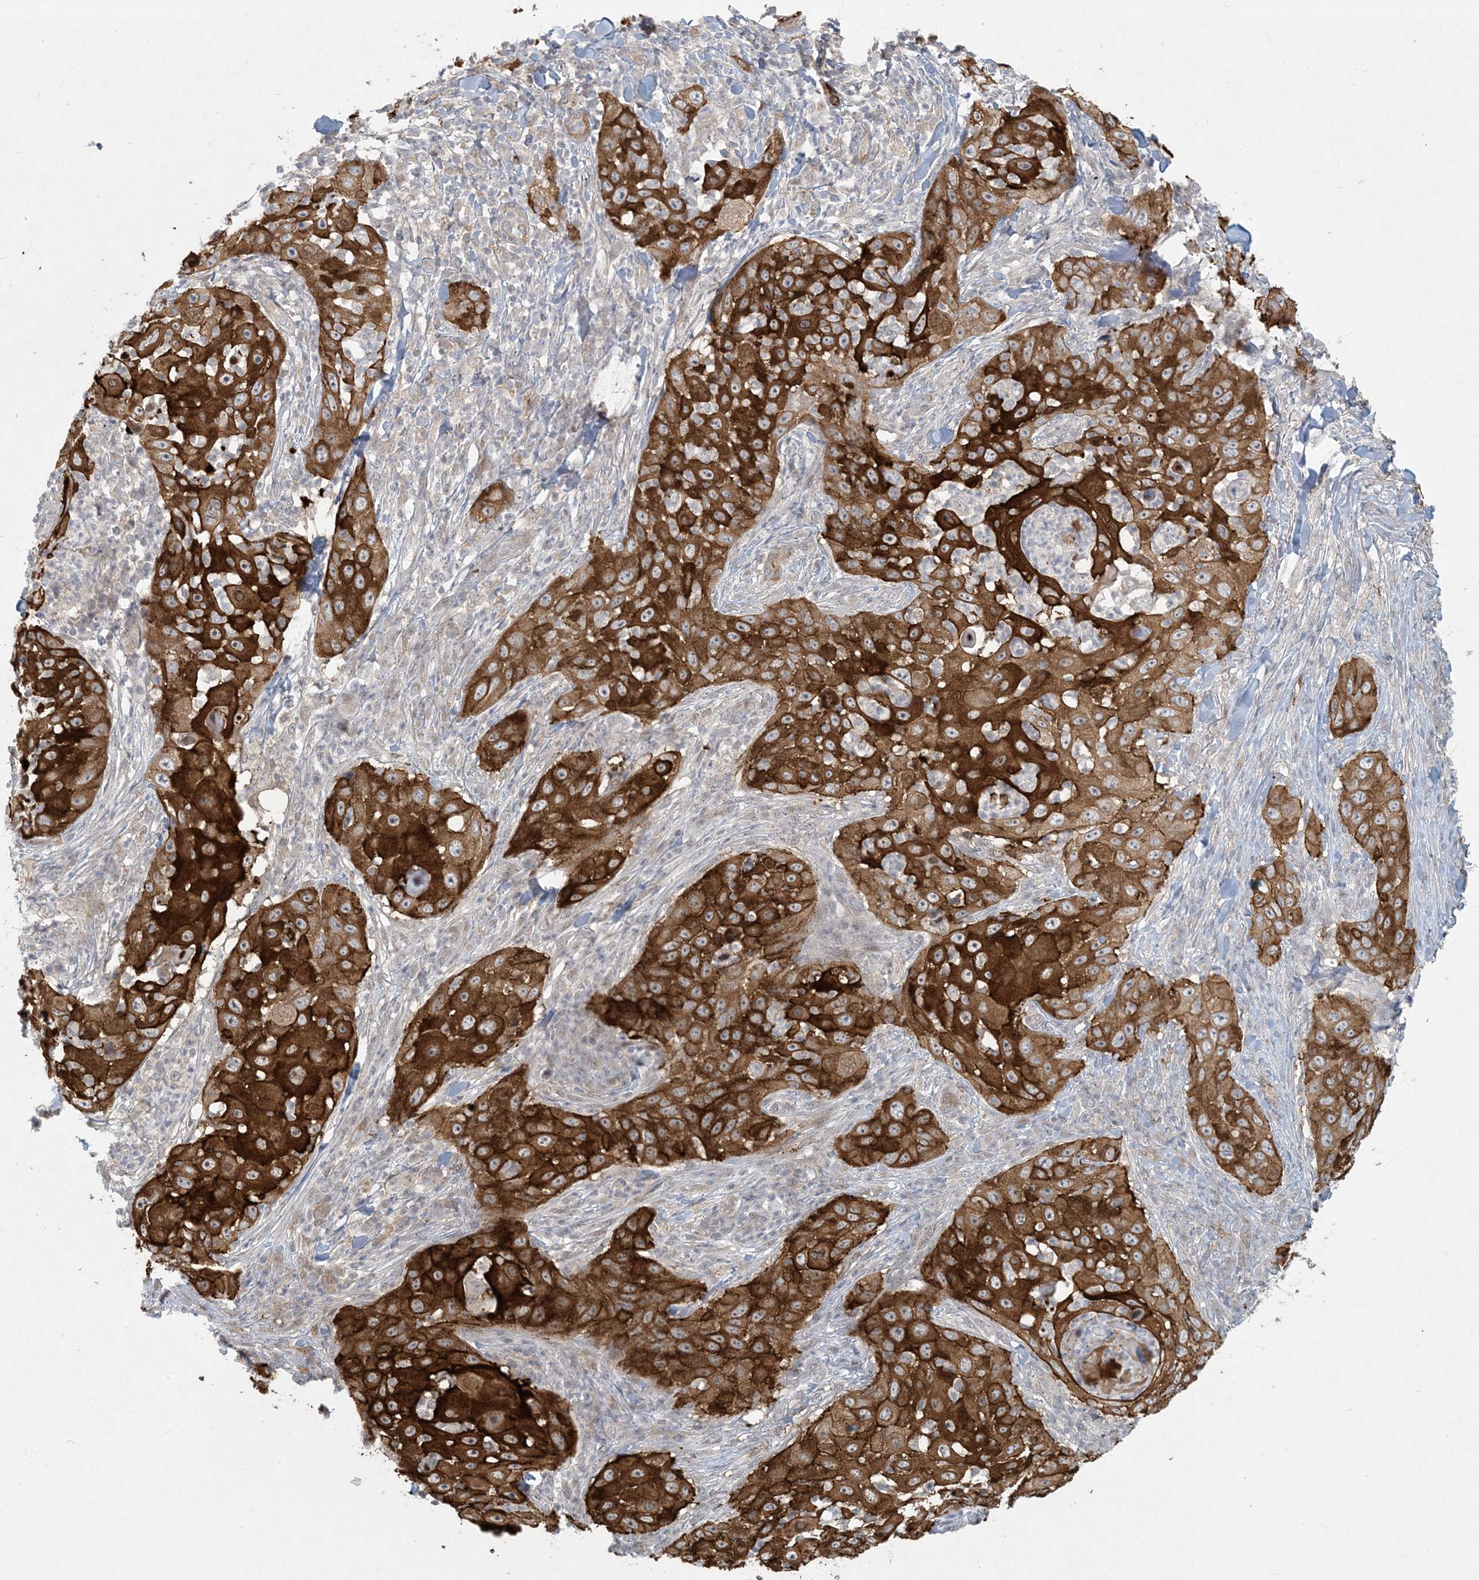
{"staining": {"intensity": "strong", "quantity": ">75%", "location": "cytoplasmic/membranous"}, "tissue": "skin cancer", "cell_type": "Tumor cells", "image_type": "cancer", "snomed": [{"axis": "morphology", "description": "Squamous cell carcinoma, NOS"}, {"axis": "topography", "description": "Skin"}], "caption": "High-power microscopy captured an immunohistochemistry (IHC) photomicrograph of squamous cell carcinoma (skin), revealing strong cytoplasmic/membranous positivity in about >75% of tumor cells. The staining is performed using DAB (3,3'-diaminobenzidine) brown chromogen to label protein expression. The nuclei are counter-stained blue using hematoxylin.", "gene": "BCORL1", "patient": {"sex": "female", "age": 44}}